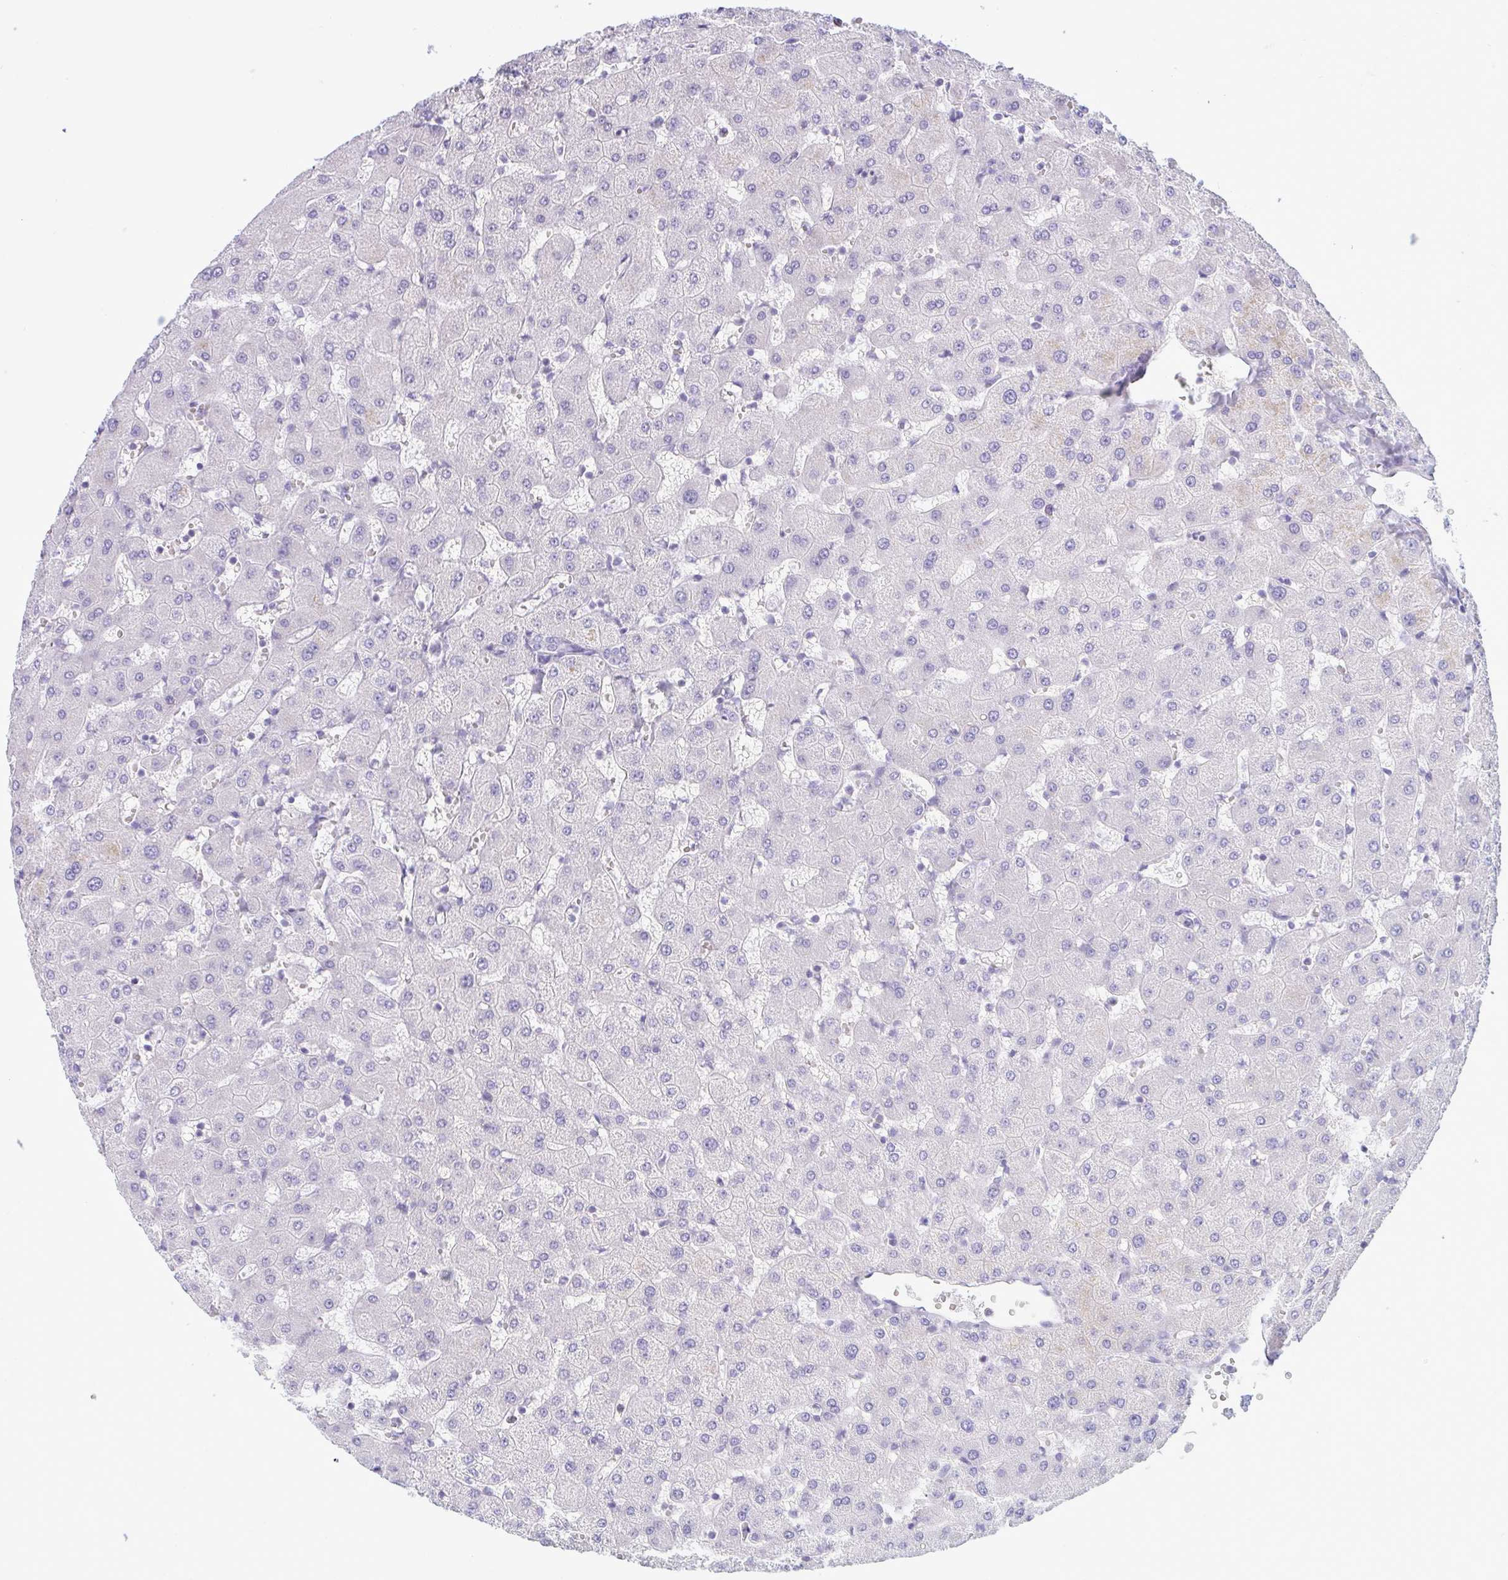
{"staining": {"intensity": "negative", "quantity": "none", "location": "none"}, "tissue": "liver", "cell_type": "Cholangiocytes", "image_type": "normal", "snomed": [{"axis": "morphology", "description": "Normal tissue, NOS"}, {"axis": "topography", "description": "Liver"}], "caption": "Immunohistochemistry (IHC) image of benign liver: liver stained with DAB shows no significant protein staining in cholangiocytes. Brightfield microscopy of immunohistochemistry (IHC) stained with DAB (brown) and hematoxylin (blue), captured at high magnification.", "gene": "NAA30", "patient": {"sex": "female", "age": 63}}